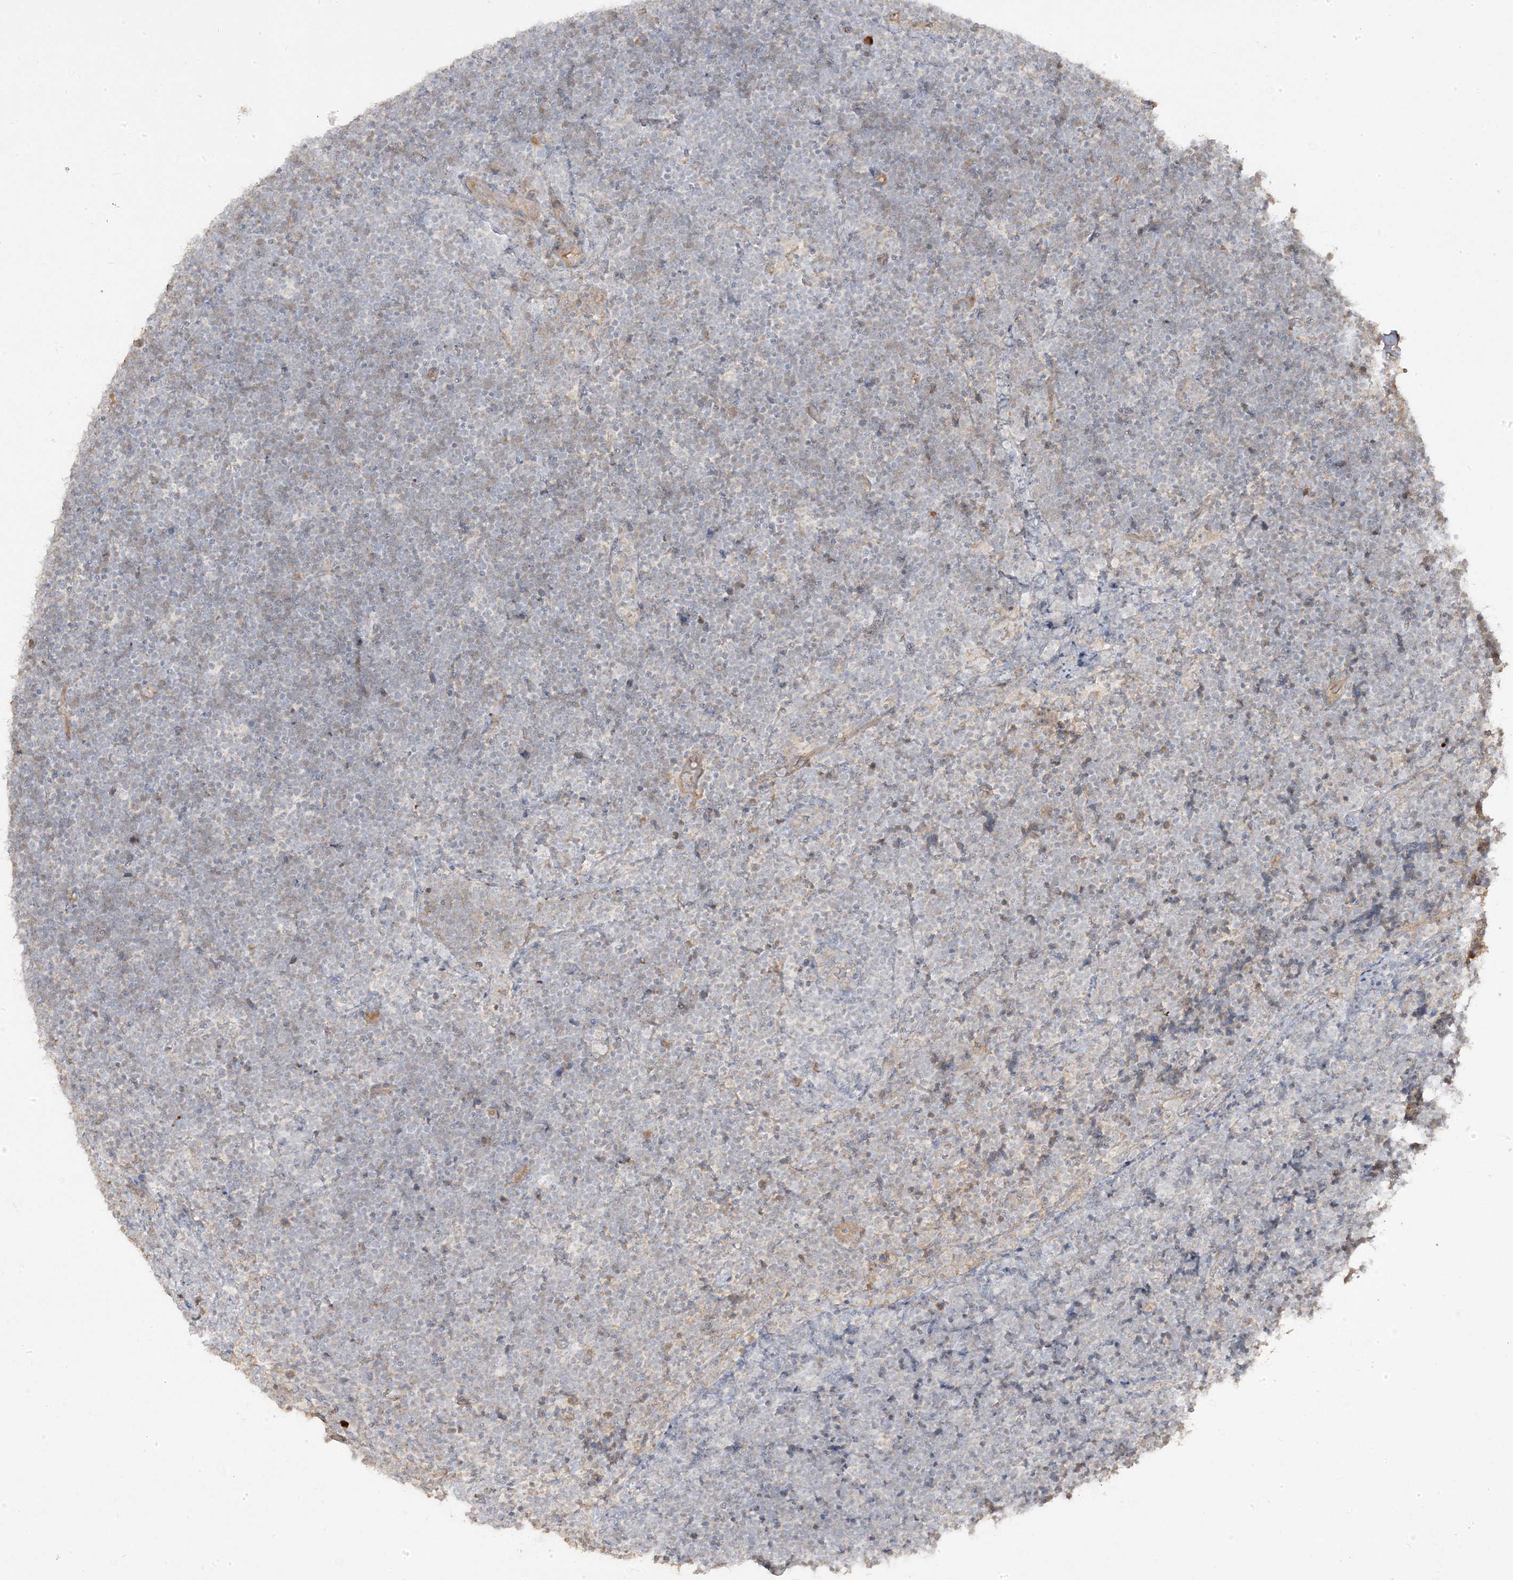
{"staining": {"intensity": "negative", "quantity": "none", "location": "none"}, "tissue": "lymphoma", "cell_type": "Tumor cells", "image_type": "cancer", "snomed": [{"axis": "morphology", "description": "Malignant lymphoma, non-Hodgkin's type, High grade"}, {"axis": "topography", "description": "Lymph node"}], "caption": "Immunohistochemistry micrograph of malignant lymphoma, non-Hodgkin's type (high-grade) stained for a protein (brown), which reveals no expression in tumor cells.", "gene": "RGL4", "patient": {"sex": "male", "age": 13}}